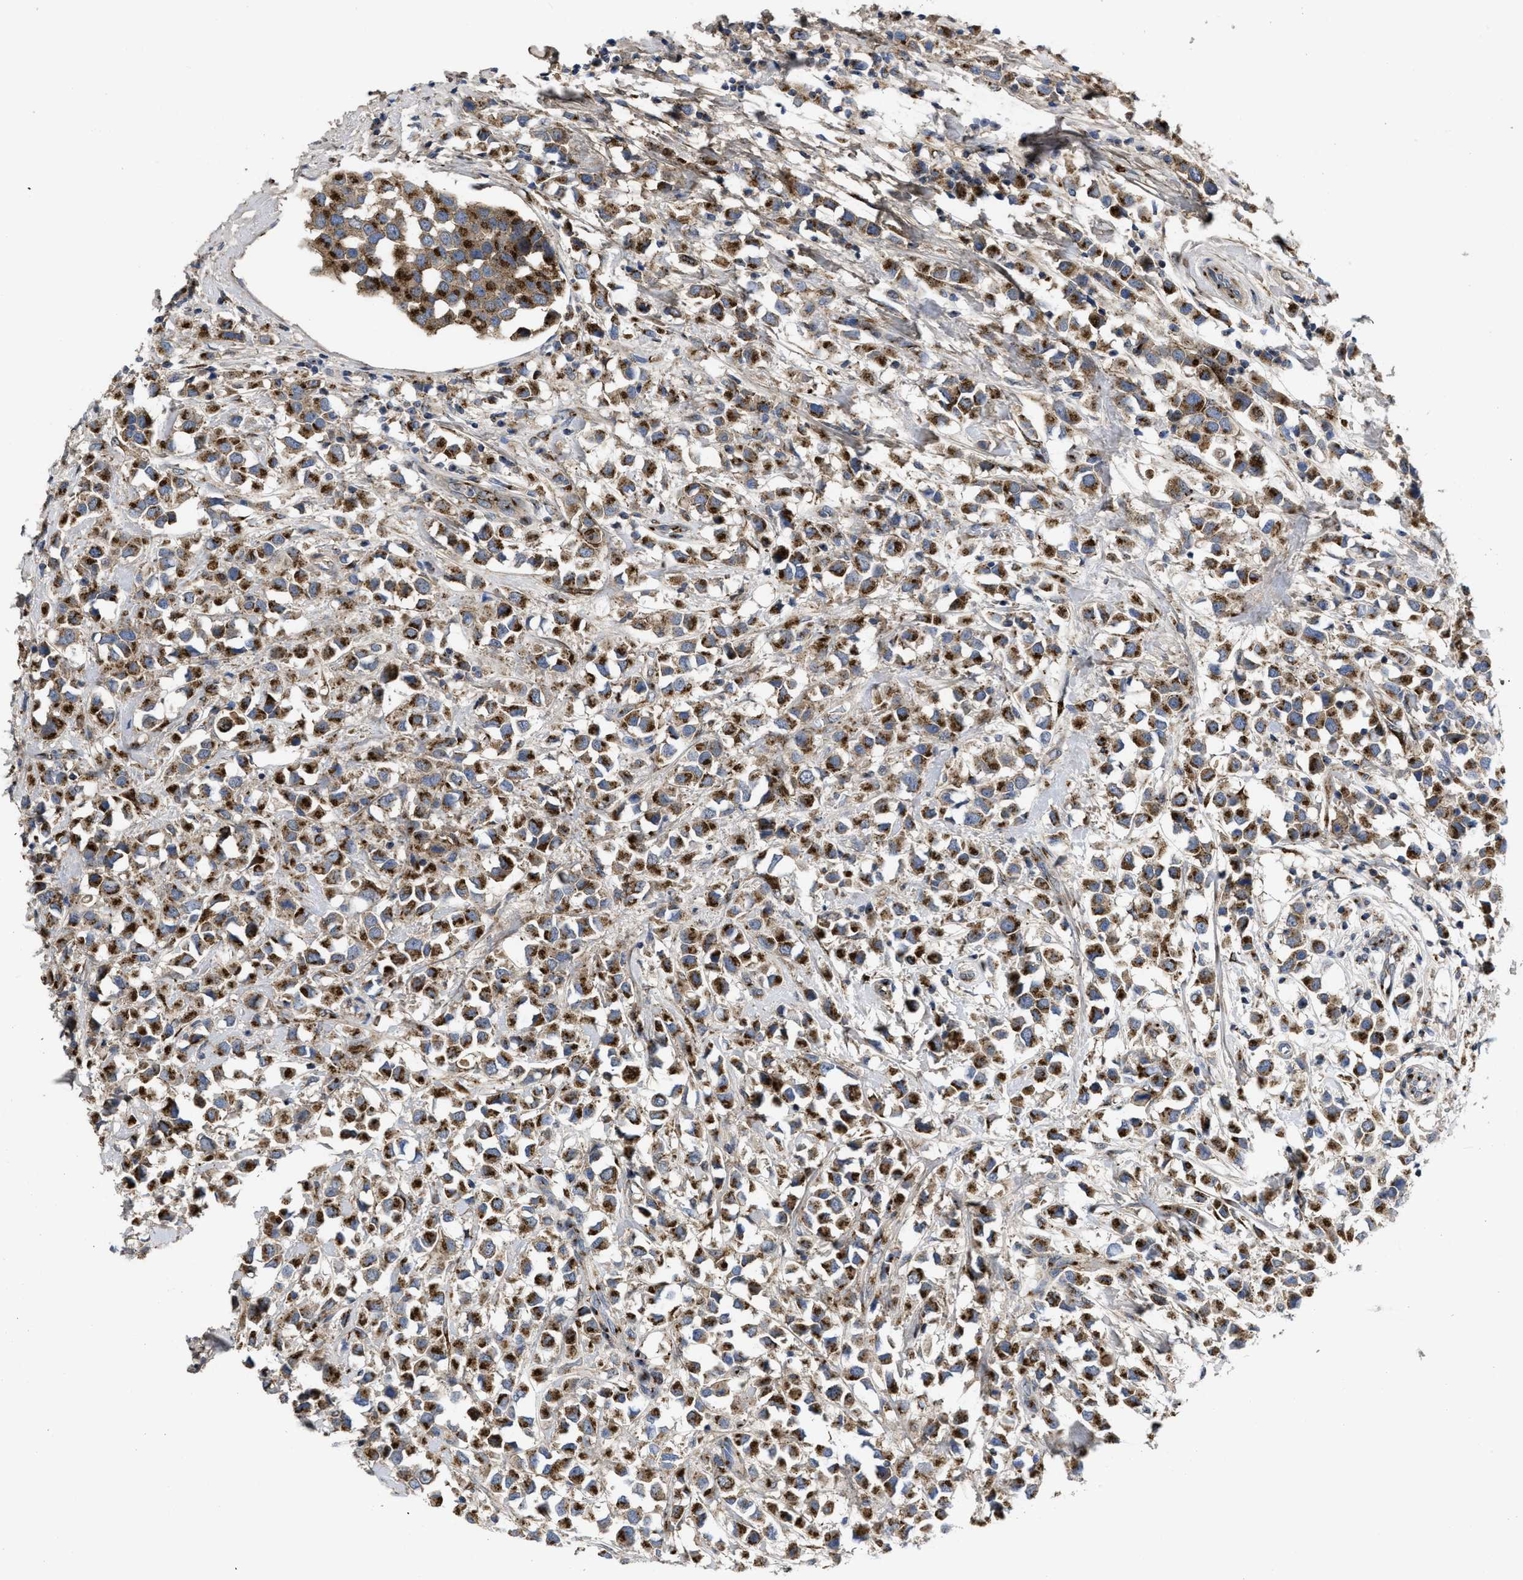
{"staining": {"intensity": "strong", "quantity": ">75%", "location": "cytoplasmic/membranous"}, "tissue": "breast cancer", "cell_type": "Tumor cells", "image_type": "cancer", "snomed": [{"axis": "morphology", "description": "Duct carcinoma"}, {"axis": "topography", "description": "Breast"}], "caption": "Breast cancer (infiltrating ductal carcinoma) stained with DAB immunohistochemistry (IHC) demonstrates high levels of strong cytoplasmic/membranous positivity in approximately >75% of tumor cells.", "gene": "ZNF70", "patient": {"sex": "female", "age": 61}}